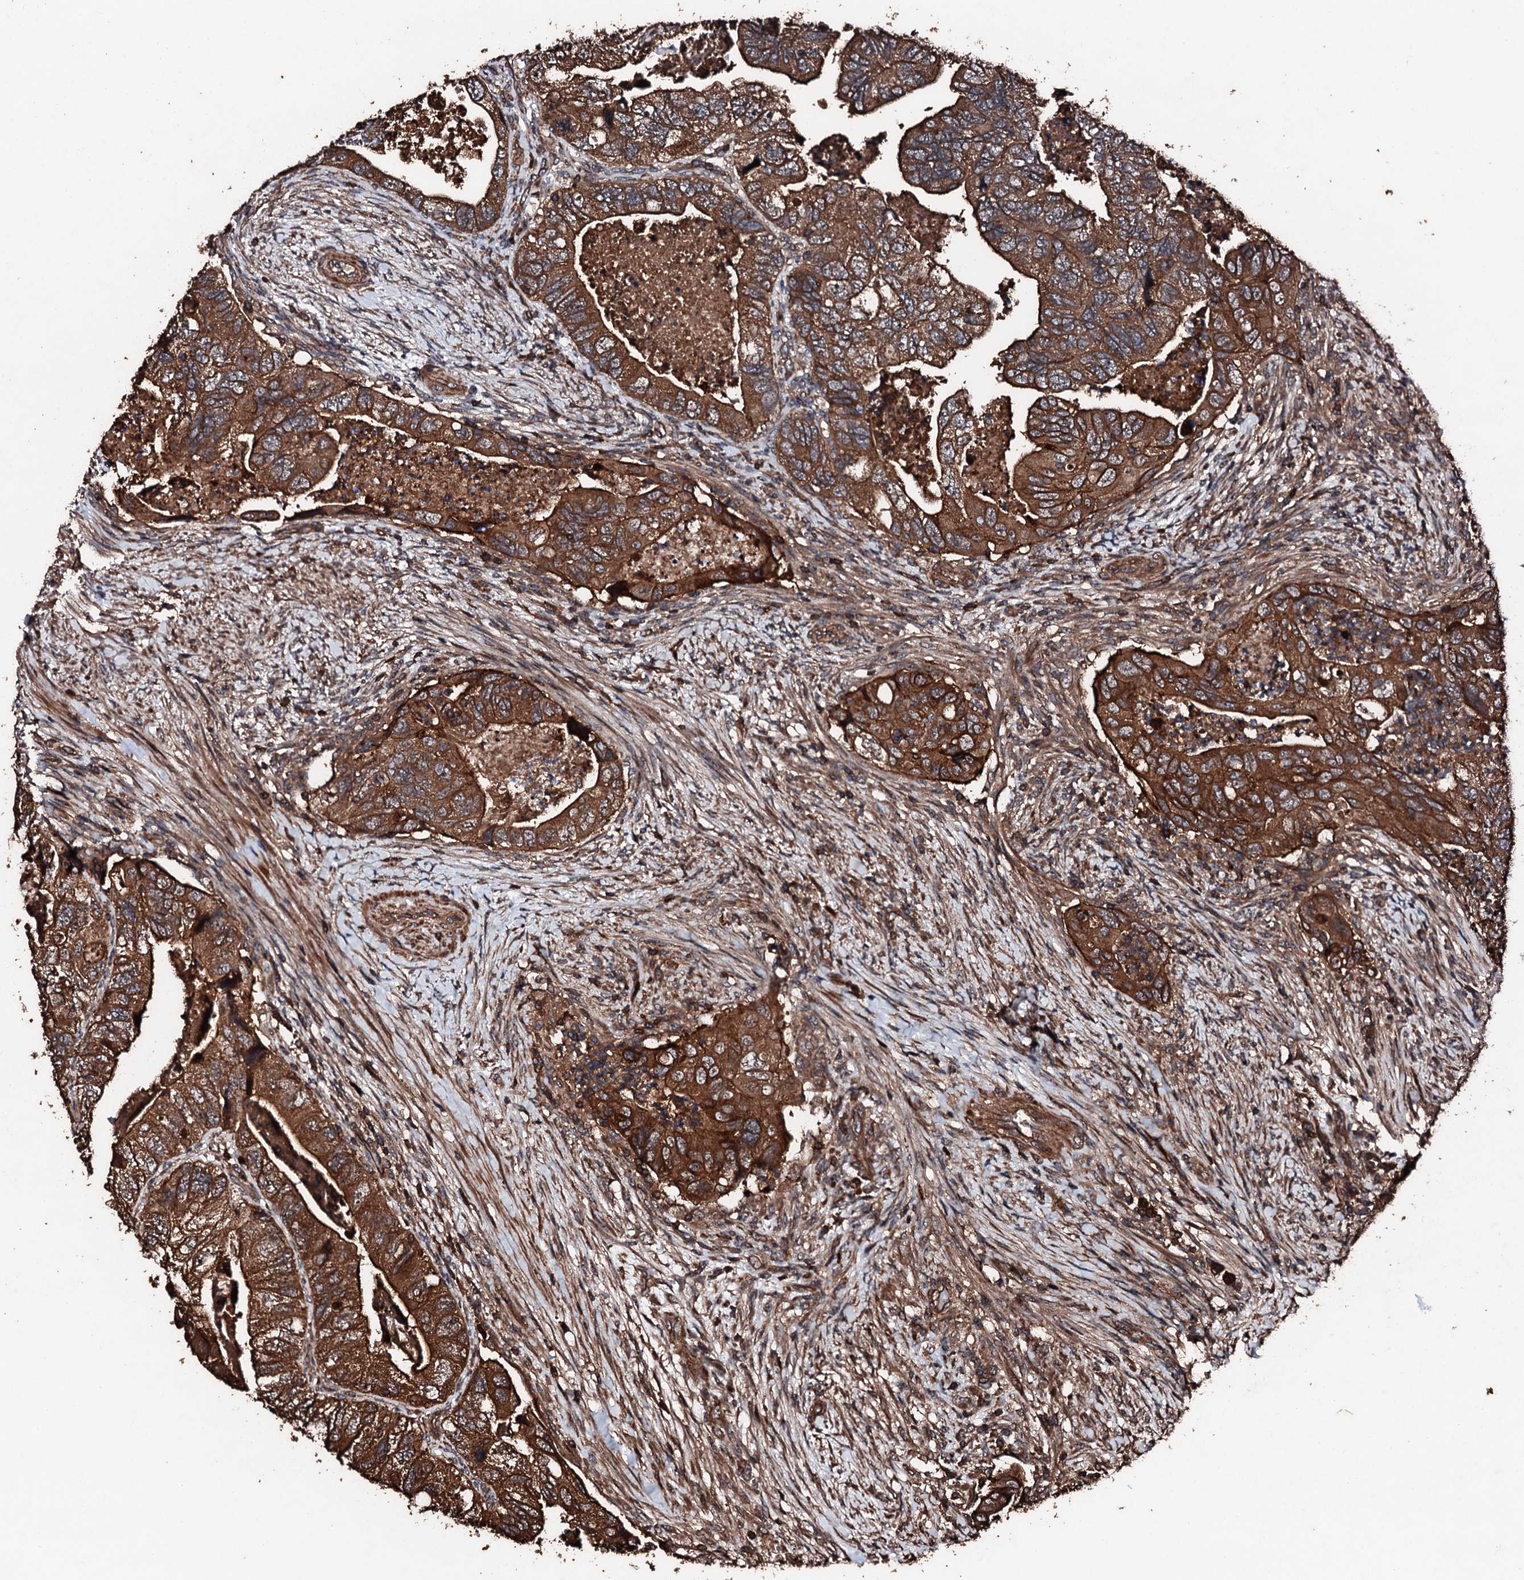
{"staining": {"intensity": "strong", "quantity": ">75%", "location": "cytoplasmic/membranous"}, "tissue": "colorectal cancer", "cell_type": "Tumor cells", "image_type": "cancer", "snomed": [{"axis": "morphology", "description": "Adenocarcinoma, NOS"}, {"axis": "topography", "description": "Rectum"}], "caption": "Adenocarcinoma (colorectal) stained for a protein demonstrates strong cytoplasmic/membranous positivity in tumor cells.", "gene": "KIF18A", "patient": {"sex": "male", "age": 63}}